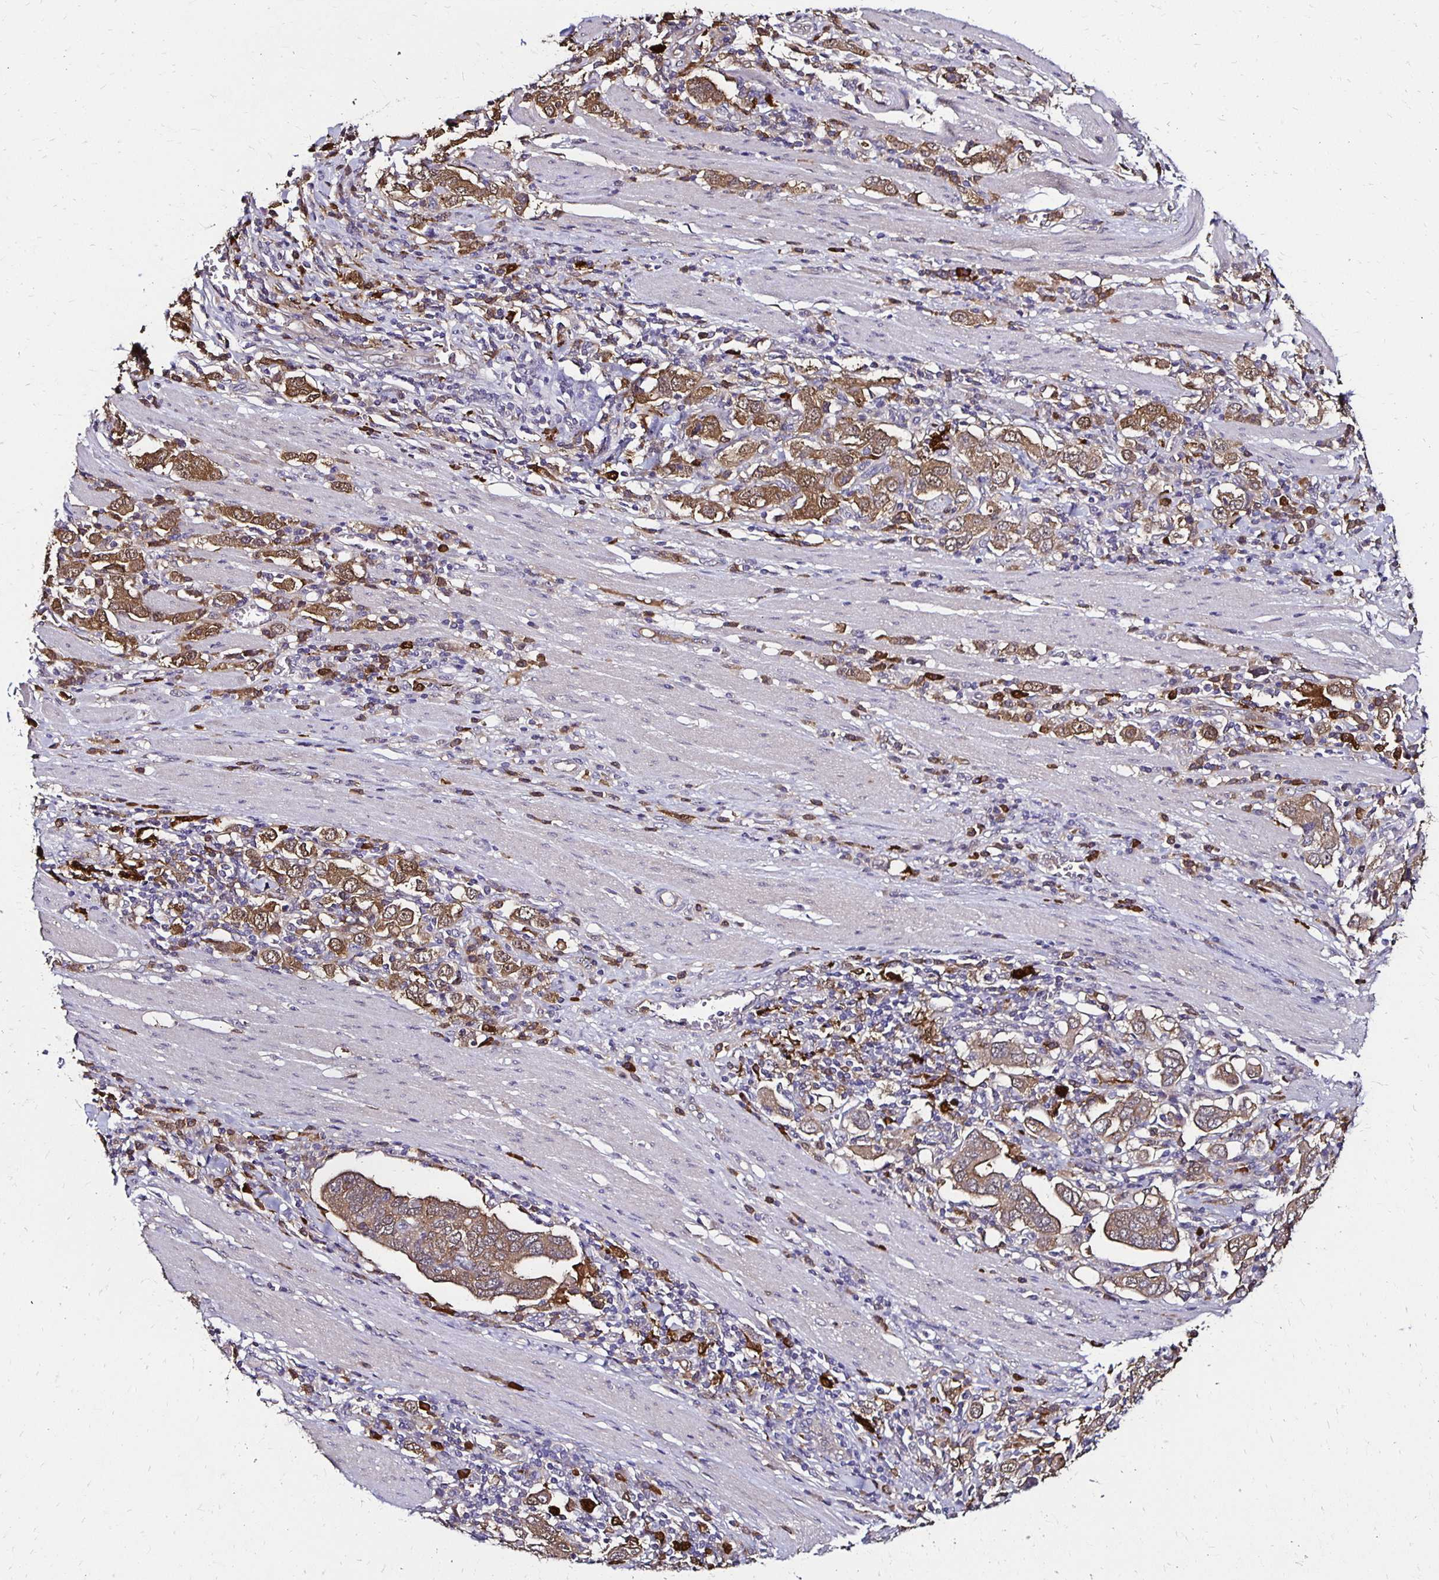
{"staining": {"intensity": "weak", "quantity": ">75%", "location": "cytoplasmic/membranous"}, "tissue": "stomach cancer", "cell_type": "Tumor cells", "image_type": "cancer", "snomed": [{"axis": "morphology", "description": "Adenocarcinoma, NOS"}, {"axis": "topography", "description": "Stomach, upper"}, {"axis": "topography", "description": "Stomach"}], "caption": "Human adenocarcinoma (stomach) stained for a protein (brown) reveals weak cytoplasmic/membranous positive expression in approximately >75% of tumor cells.", "gene": "TXN", "patient": {"sex": "male", "age": 62}}